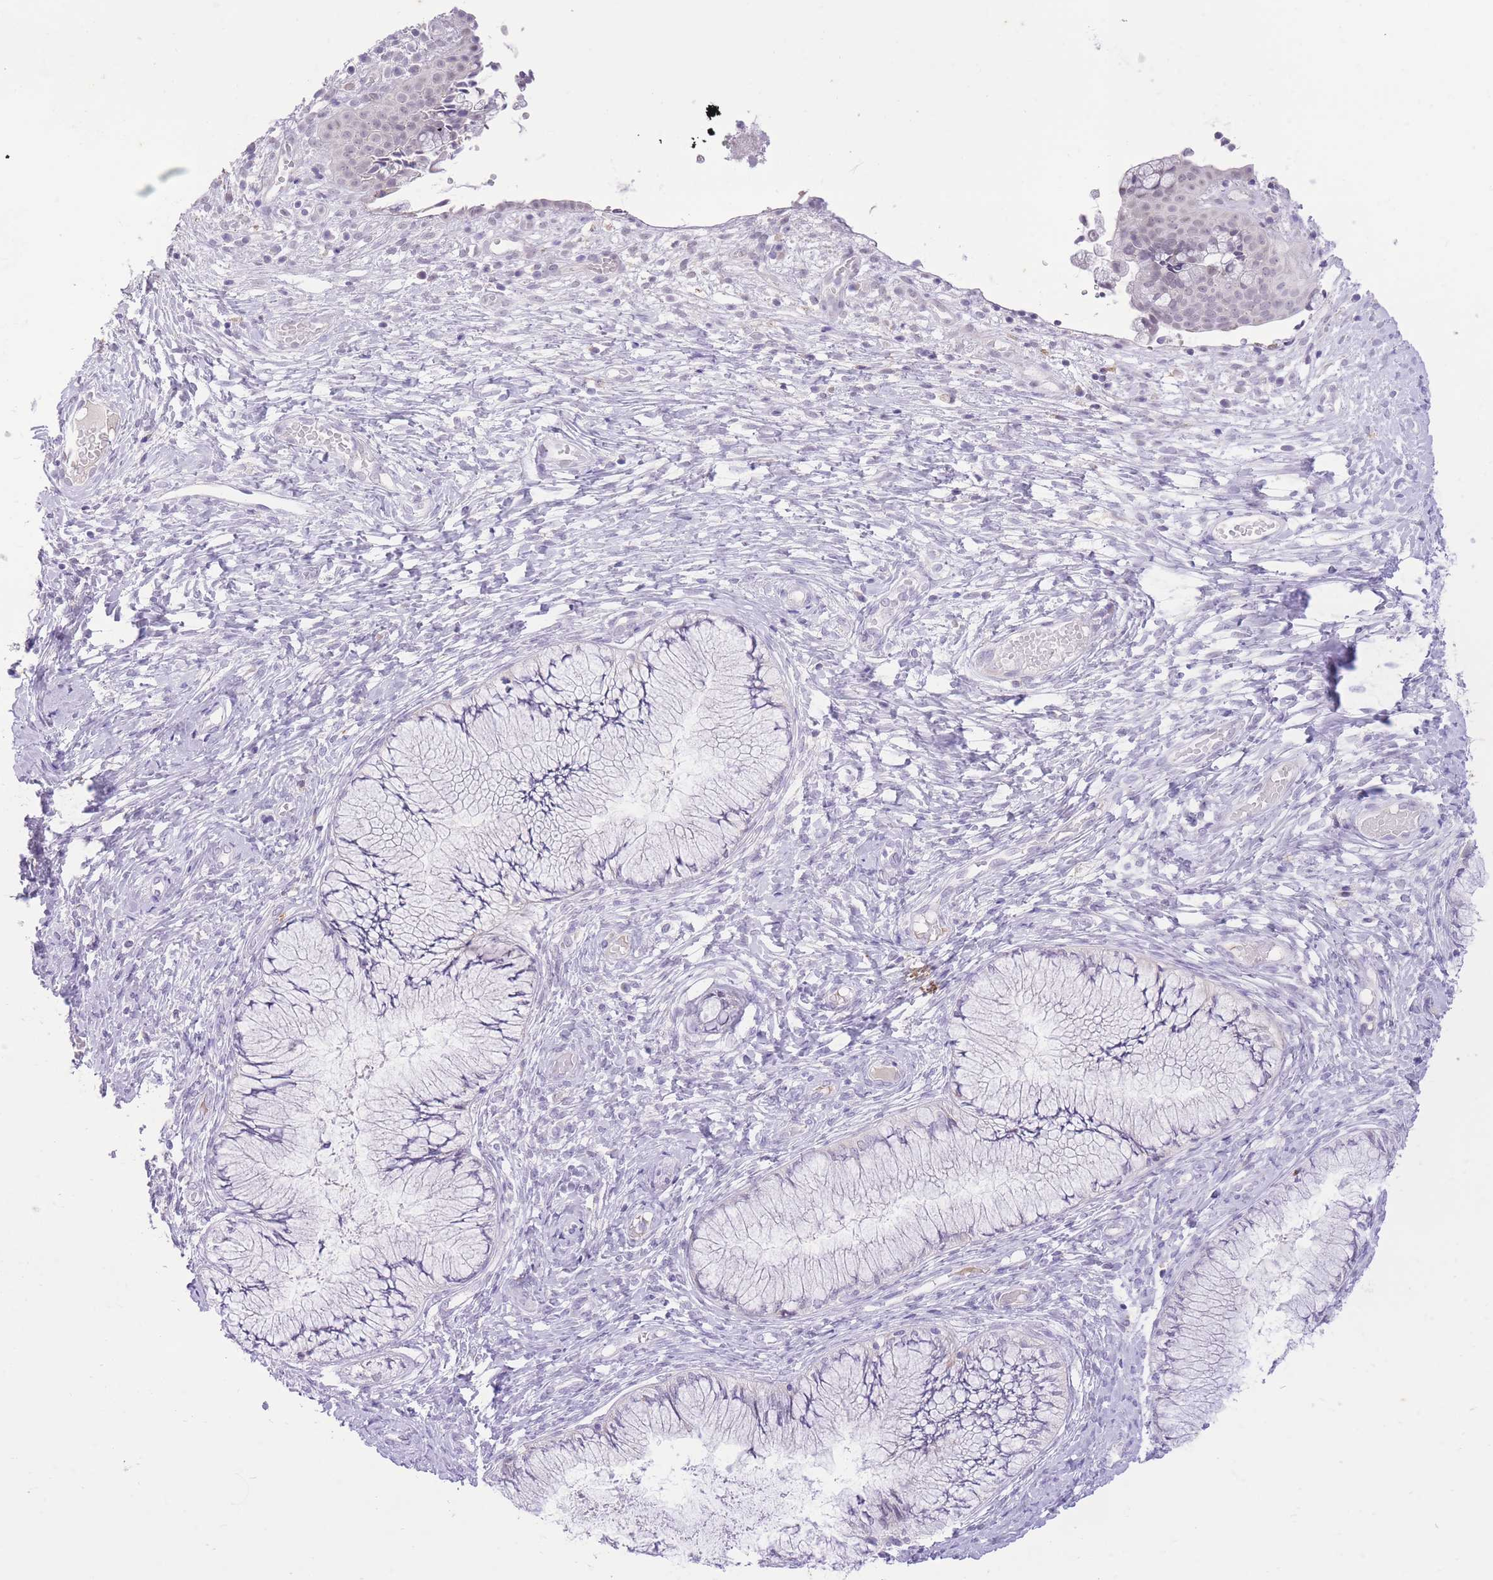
{"staining": {"intensity": "negative", "quantity": "none", "location": "none"}, "tissue": "cervix", "cell_type": "Glandular cells", "image_type": "normal", "snomed": [{"axis": "morphology", "description": "Normal tissue, NOS"}, {"axis": "topography", "description": "Cervix"}], "caption": "Glandular cells show no significant protein expression in unremarkable cervix. (DAB immunohistochemistry visualized using brightfield microscopy, high magnification).", "gene": "DENND2D", "patient": {"sex": "female", "age": 42}}